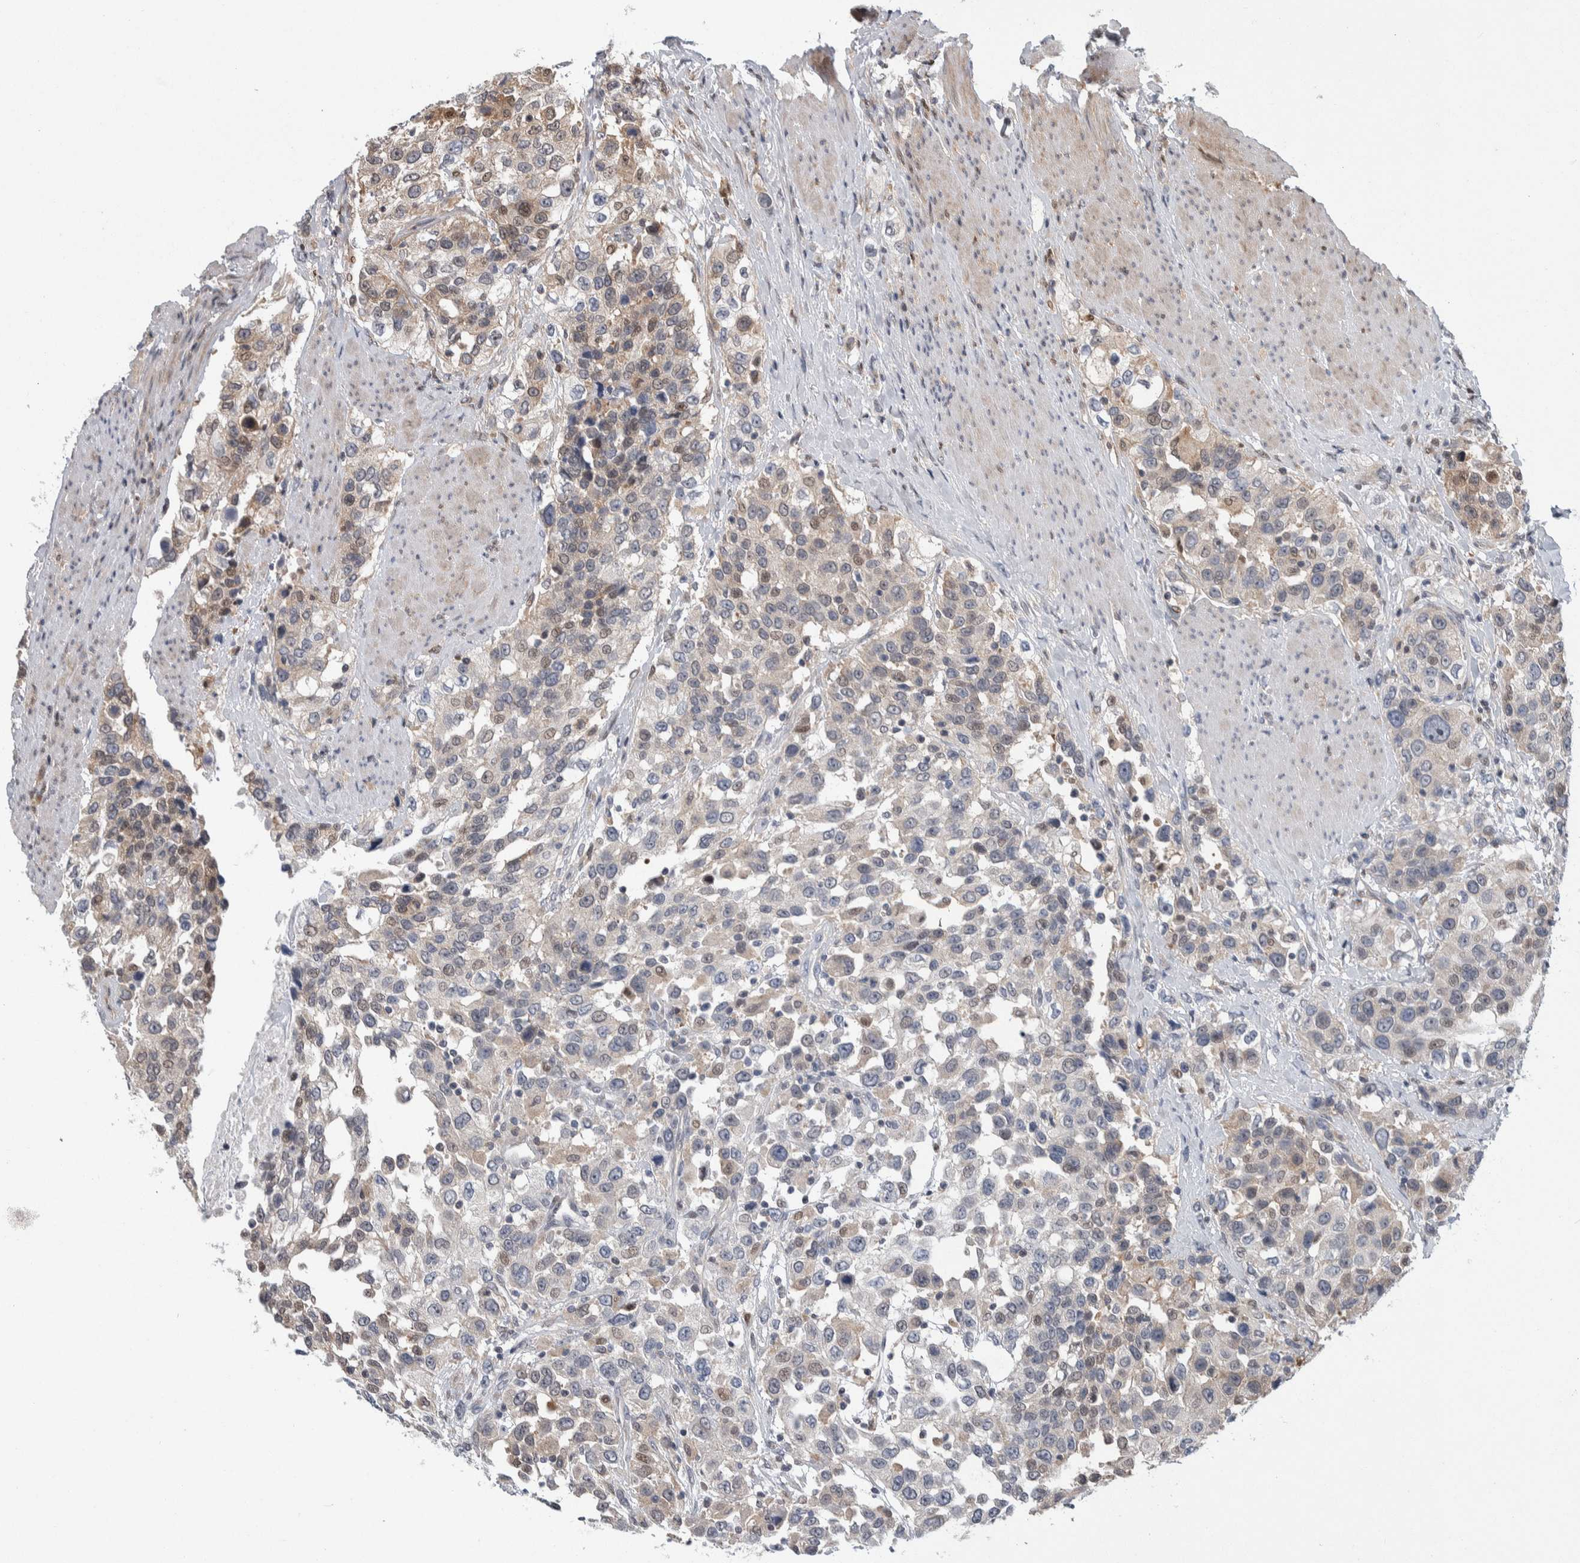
{"staining": {"intensity": "weak", "quantity": "<25%", "location": "nuclear"}, "tissue": "urothelial cancer", "cell_type": "Tumor cells", "image_type": "cancer", "snomed": [{"axis": "morphology", "description": "Urothelial carcinoma, High grade"}, {"axis": "topography", "description": "Urinary bladder"}], "caption": "Histopathology image shows no protein staining in tumor cells of urothelial cancer tissue. Brightfield microscopy of immunohistochemistry (IHC) stained with DAB (3,3'-diaminobenzidine) (brown) and hematoxylin (blue), captured at high magnification.", "gene": "PTPA", "patient": {"sex": "female", "age": 80}}